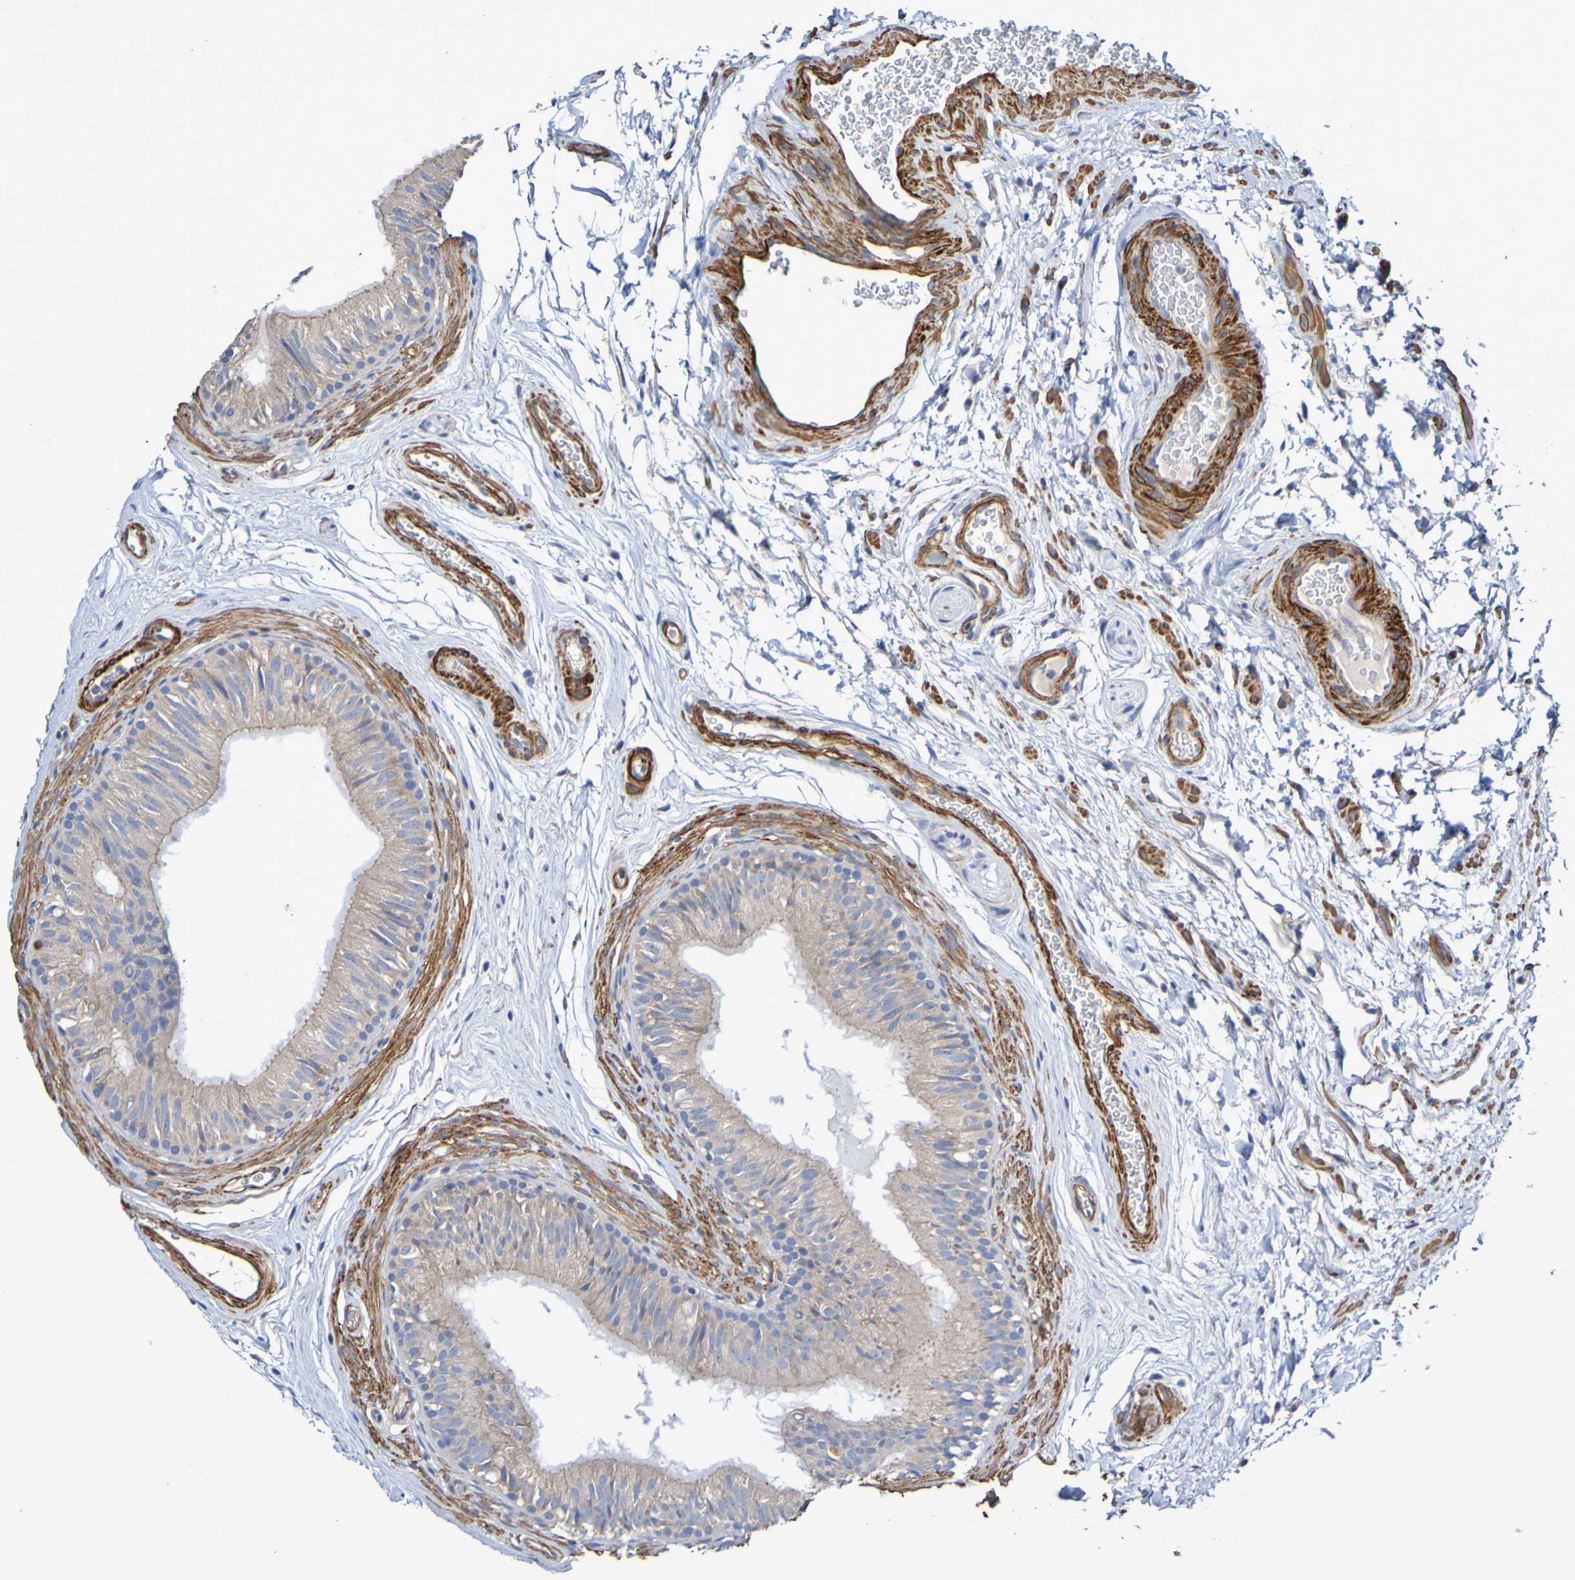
{"staining": {"intensity": "moderate", "quantity": "25%-75%", "location": "cytoplasmic/membranous"}, "tissue": "epididymis", "cell_type": "Glandular cells", "image_type": "normal", "snomed": [{"axis": "morphology", "description": "Normal tissue, NOS"}, {"axis": "topography", "description": "Epididymis"}], "caption": "Immunohistochemistry (IHC) micrograph of normal human epididymis stained for a protein (brown), which reveals medium levels of moderate cytoplasmic/membranous expression in about 25%-75% of glandular cells.", "gene": "SRPRB", "patient": {"sex": "male", "age": 36}}